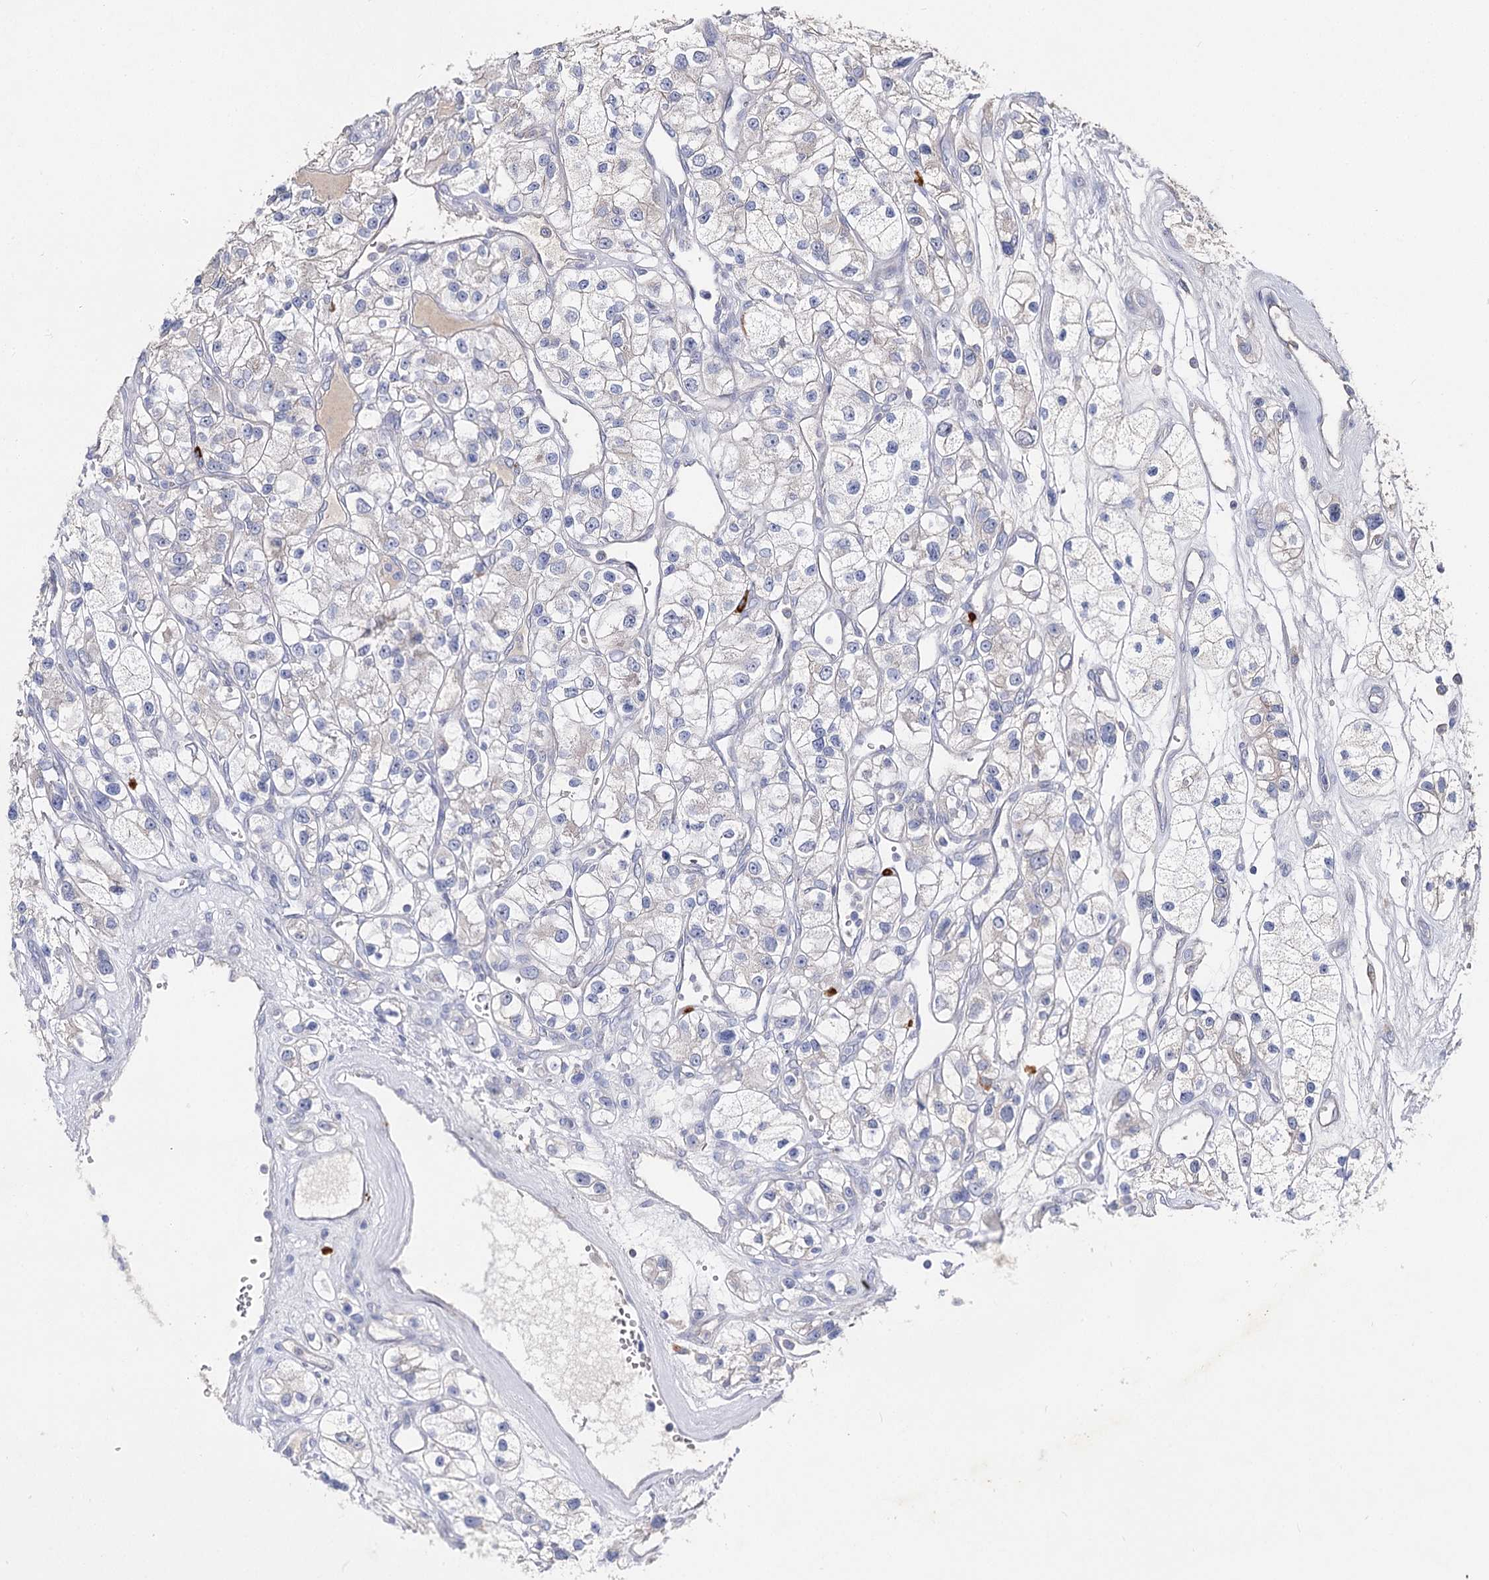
{"staining": {"intensity": "negative", "quantity": "none", "location": "none"}, "tissue": "renal cancer", "cell_type": "Tumor cells", "image_type": "cancer", "snomed": [{"axis": "morphology", "description": "Adenocarcinoma, NOS"}, {"axis": "topography", "description": "Kidney"}], "caption": "Immunohistochemical staining of adenocarcinoma (renal) displays no significant staining in tumor cells. Nuclei are stained in blue.", "gene": "IL1RAP", "patient": {"sex": "female", "age": 57}}